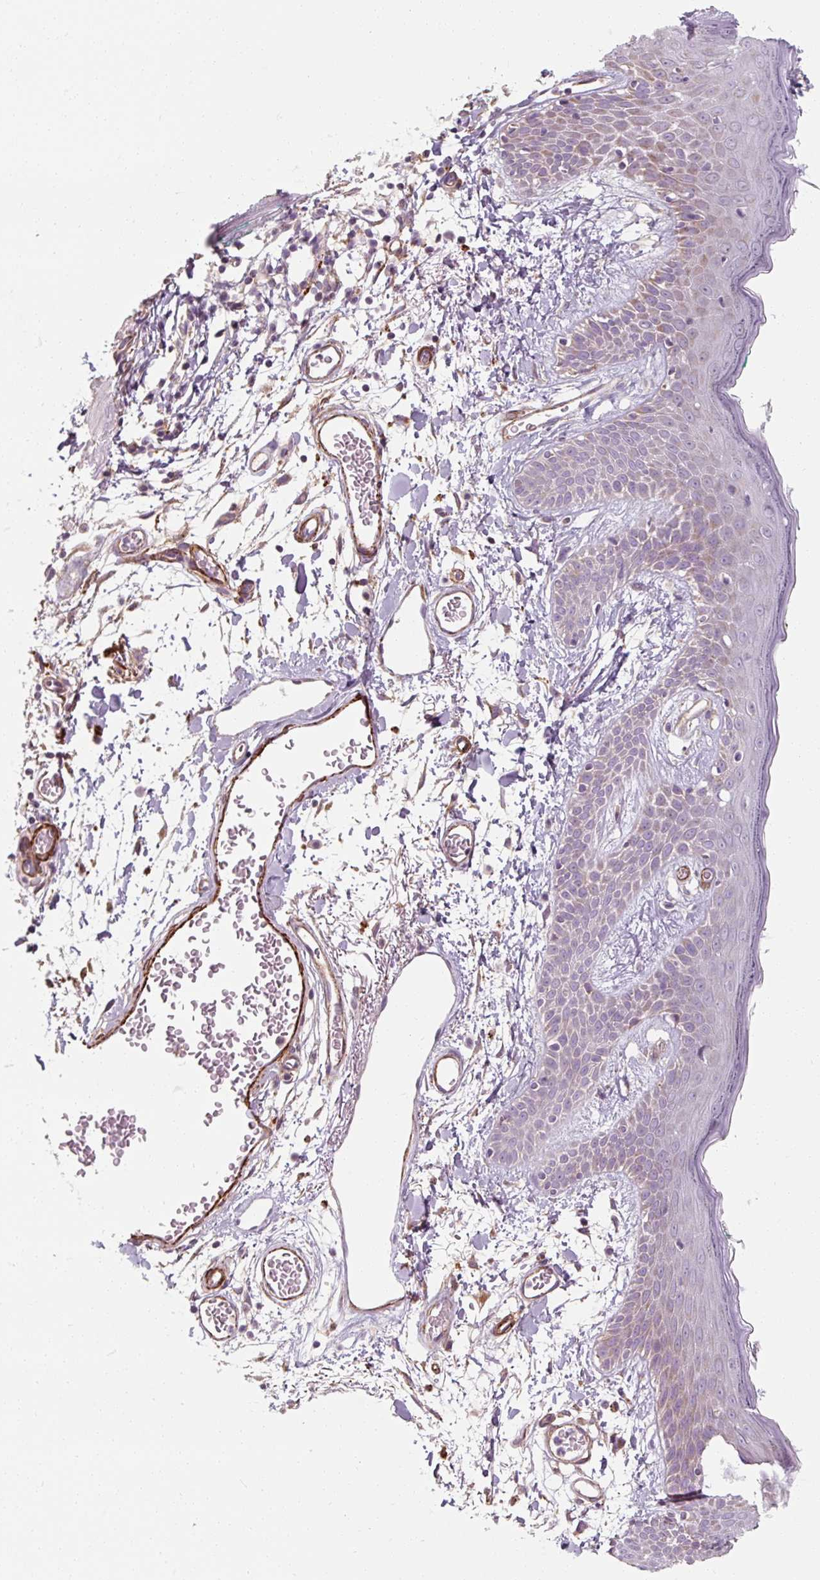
{"staining": {"intensity": "moderate", "quantity": "<25%", "location": "cytoplasmic/membranous"}, "tissue": "skin", "cell_type": "Fibroblasts", "image_type": "normal", "snomed": [{"axis": "morphology", "description": "Normal tissue, NOS"}, {"axis": "topography", "description": "Skin"}], "caption": "High-magnification brightfield microscopy of normal skin stained with DAB (brown) and counterstained with hematoxylin (blue). fibroblasts exhibit moderate cytoplasmic/membranous staining is seen in about<25% of cells.", "gene": "MRPS5", "patient": {"sex": "male", "age": 79}}